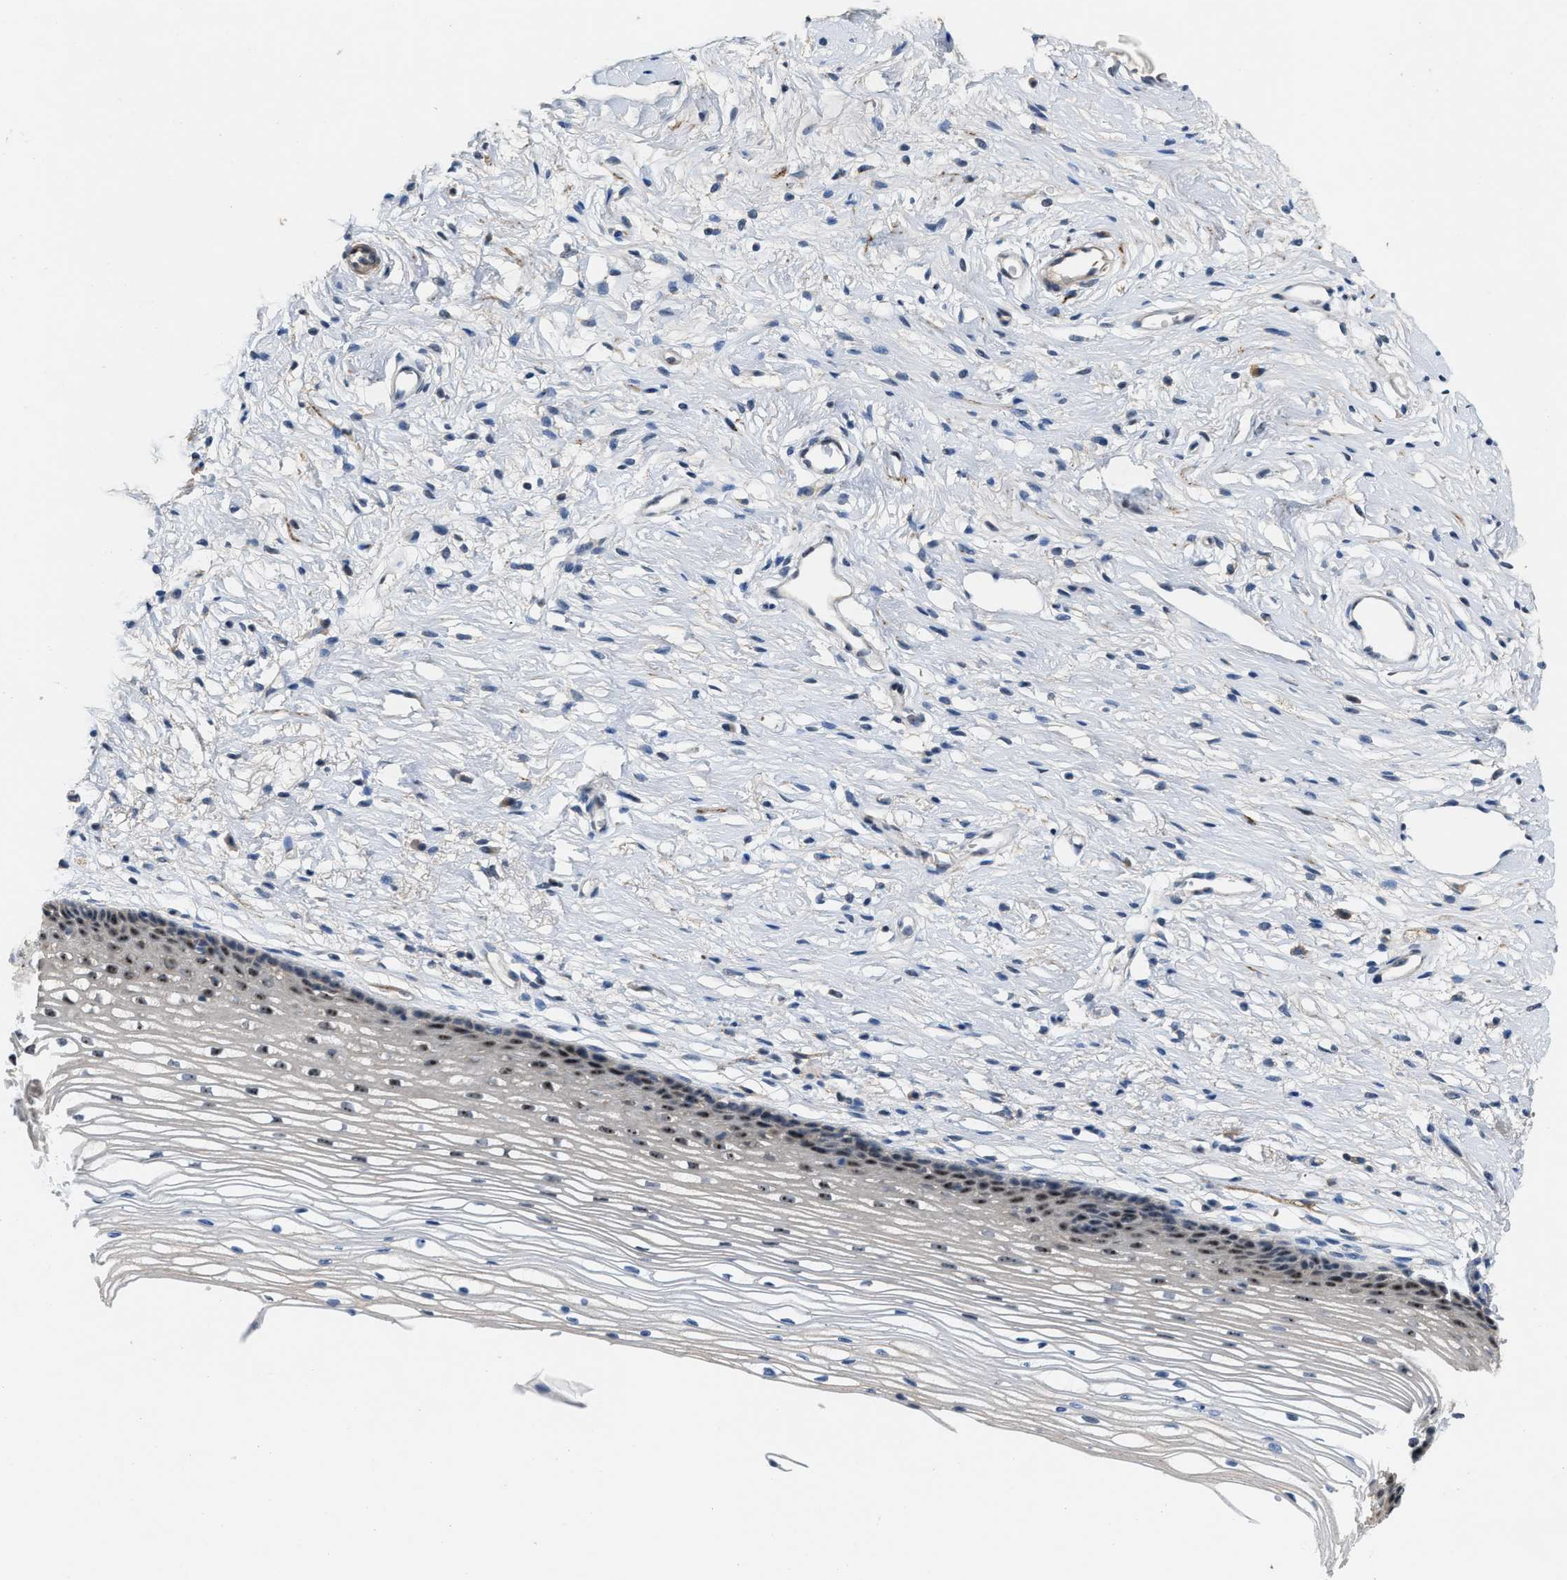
{"staining": {"intensity": "negative", "quantity": "none", "location": "none"}, "tissue": "cervix", "cell_type": "Glandular cells", "image_type": "normal", "snomed": [{"axis": "morphology", "description": "Normal tissue, NOS"}, {"axis": "topography", "description": "Cervix"}], "caption": "Cervix stained for a protein using immunohistochemistry (IHC) shows no expression glandular cells.", "gene": "ZNF783", "patient": {"sex": "female", "age": 77}}